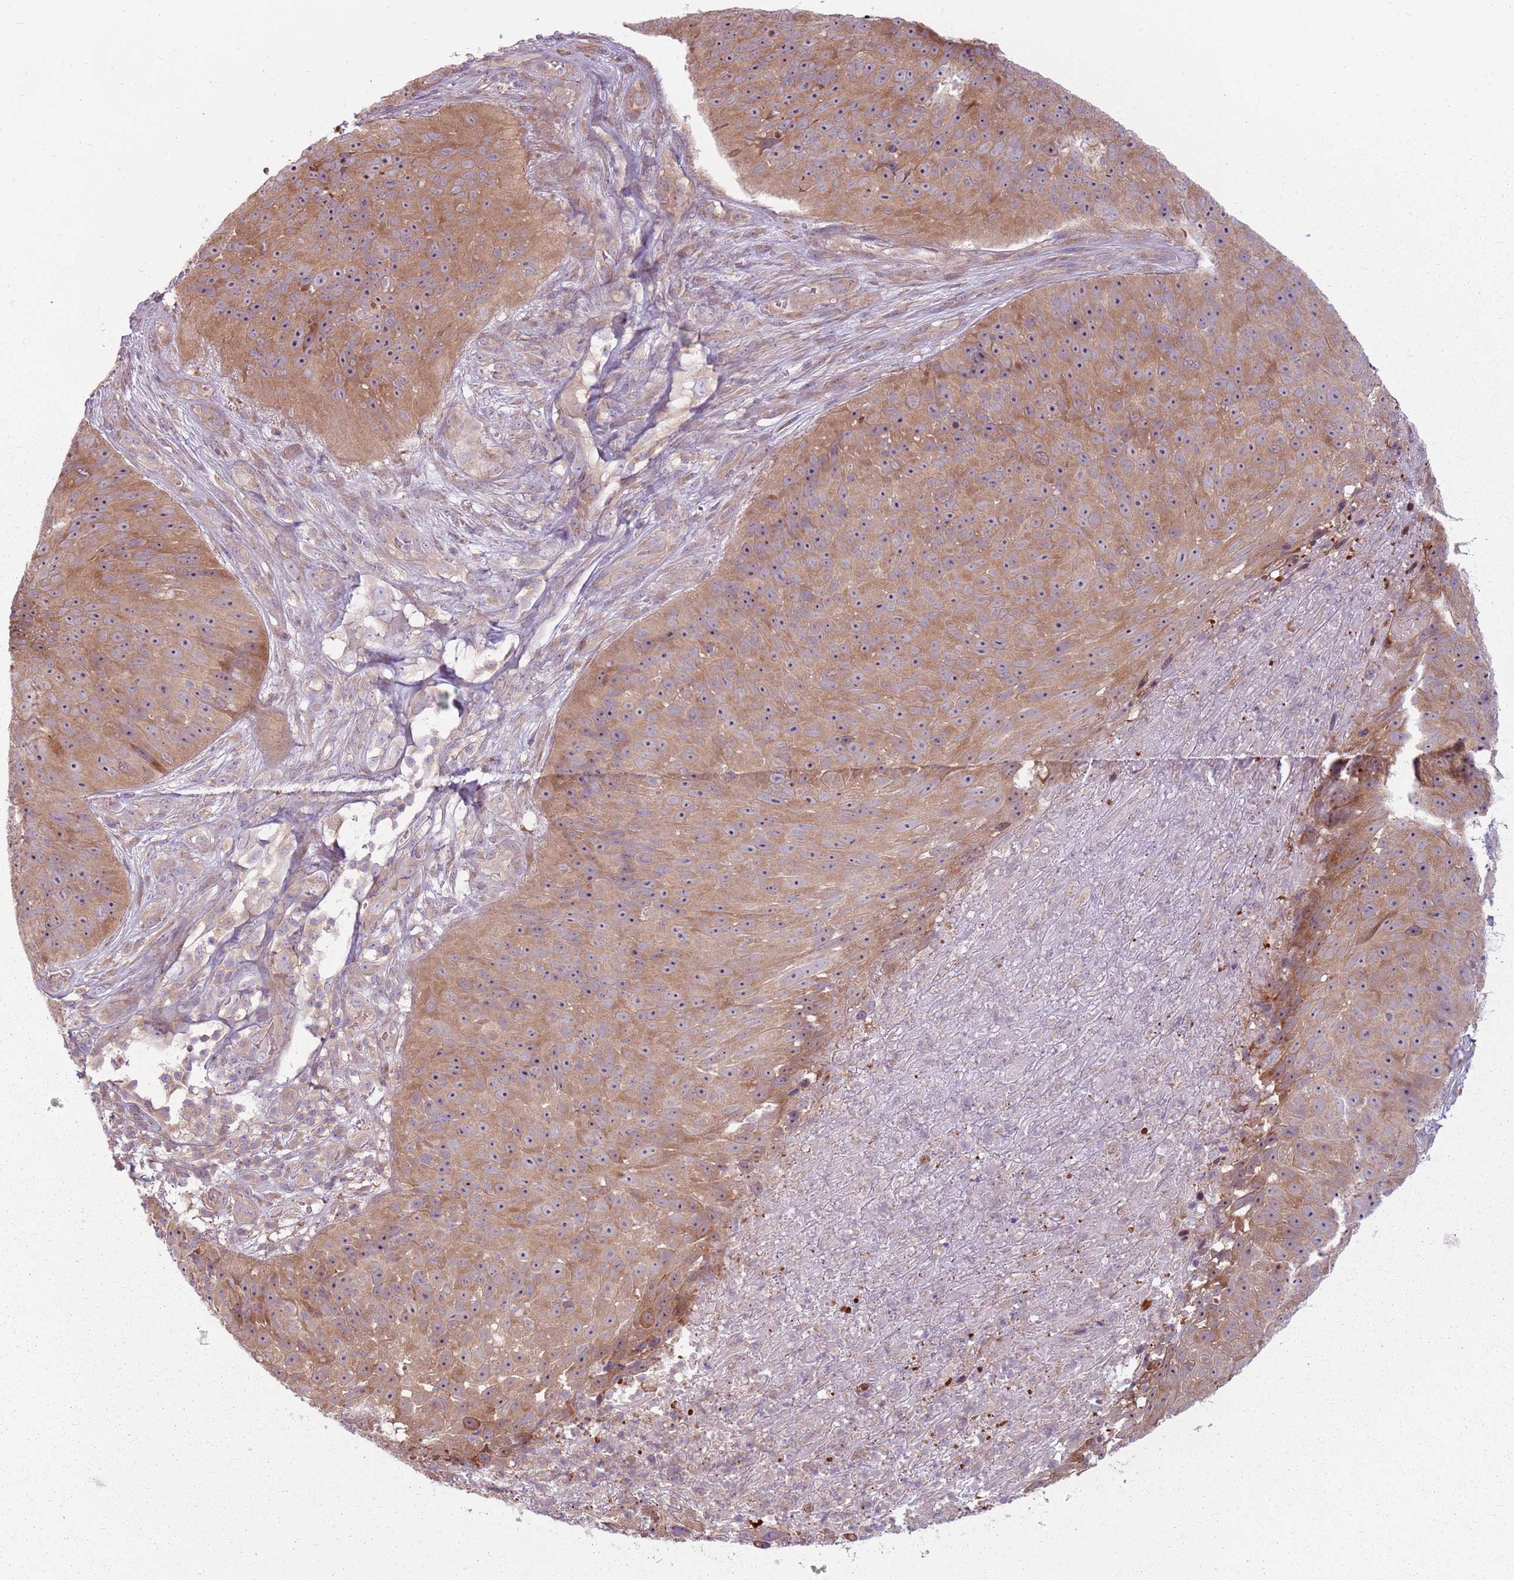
{"staining": {"intensity": "moderate", "quantity": ">75%", "location": "cytoplasmic/membranous,nuclear"}, "tissue": "skin cancer", "cell_type": "Tumor cells", "image_type": "cancer", "snomed": [{"axis": "morphology", "description": "Squamous cell carcinoma, NOS"}, {"axis": "topography", "description": "Skin"}], "caption": "DAB immunohistochemical staining of skin cancer (squamous cell carcinoma) shows moderate cytoplasmic/membranous and nuclear protein expression in about >75% of tumor cells. The staining was performed using DAB (3,3'-diaminobenzidine) to visualize the protein expression in brown, while the nuclei were stained in blue with hematoxylin (Magnification: 20x).", "gene": "RPL21", "patient": {"sex": "female", "age": 87}}